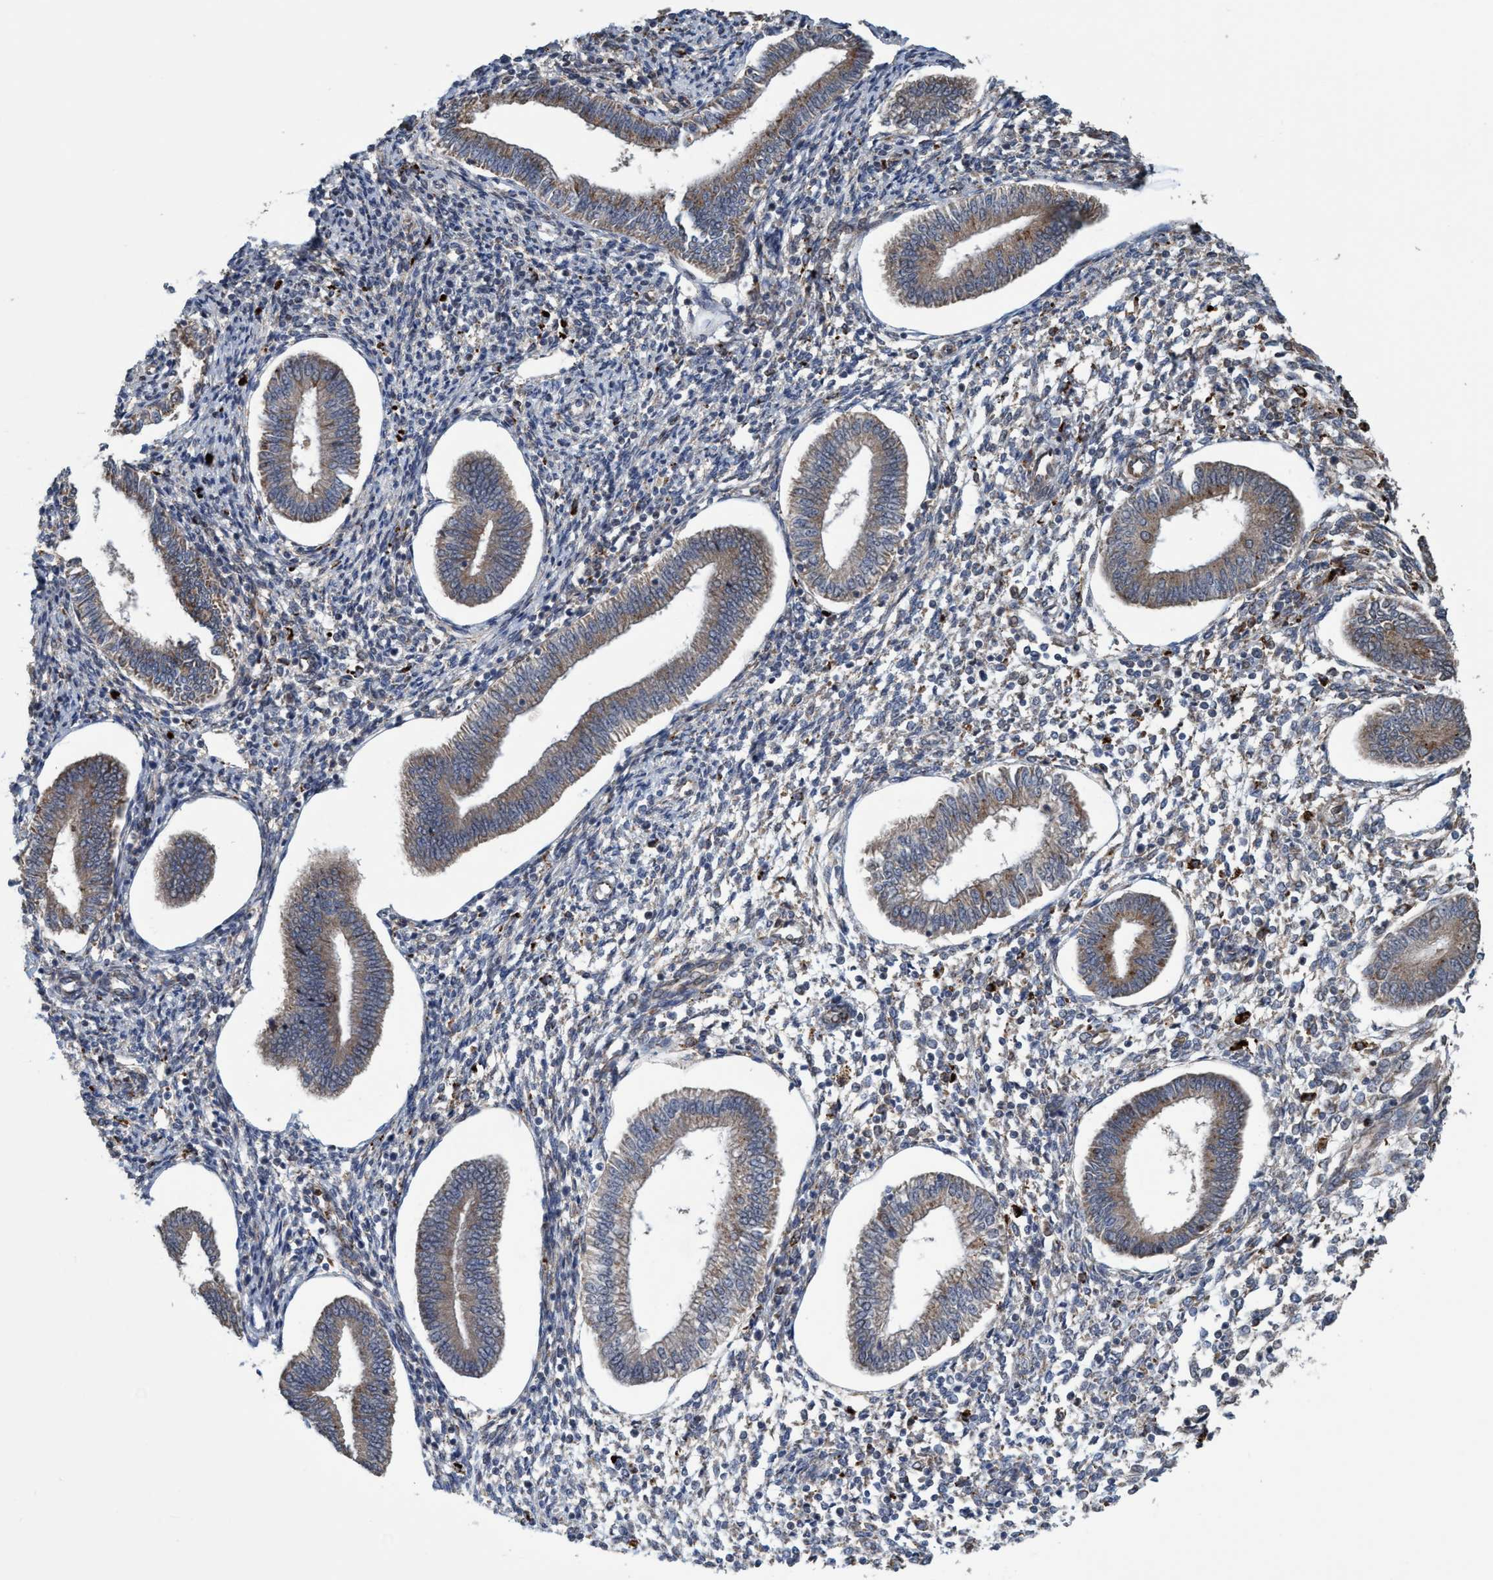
{"staining": {"intensity": "moderate", "quantity": "25%-75%", "location": "cytoplasmic/membranous"}, "tissue": "endometrium", "cell_type": "Cells in endometrial stroma", "image_type": "normal", "snomed": [{"axis": "morphology", "description": "Normal tissue, NOS"}, {"axis": "topography", "description": "Endometrium"}], "caption": "Endometrium stained with IHC shows moderate cytoplasmic/membranous staining in about 25%-75% of cells in endometrial stroma.", "gene": "BBS9", "patient": {"sex": "female", "age": 50}}